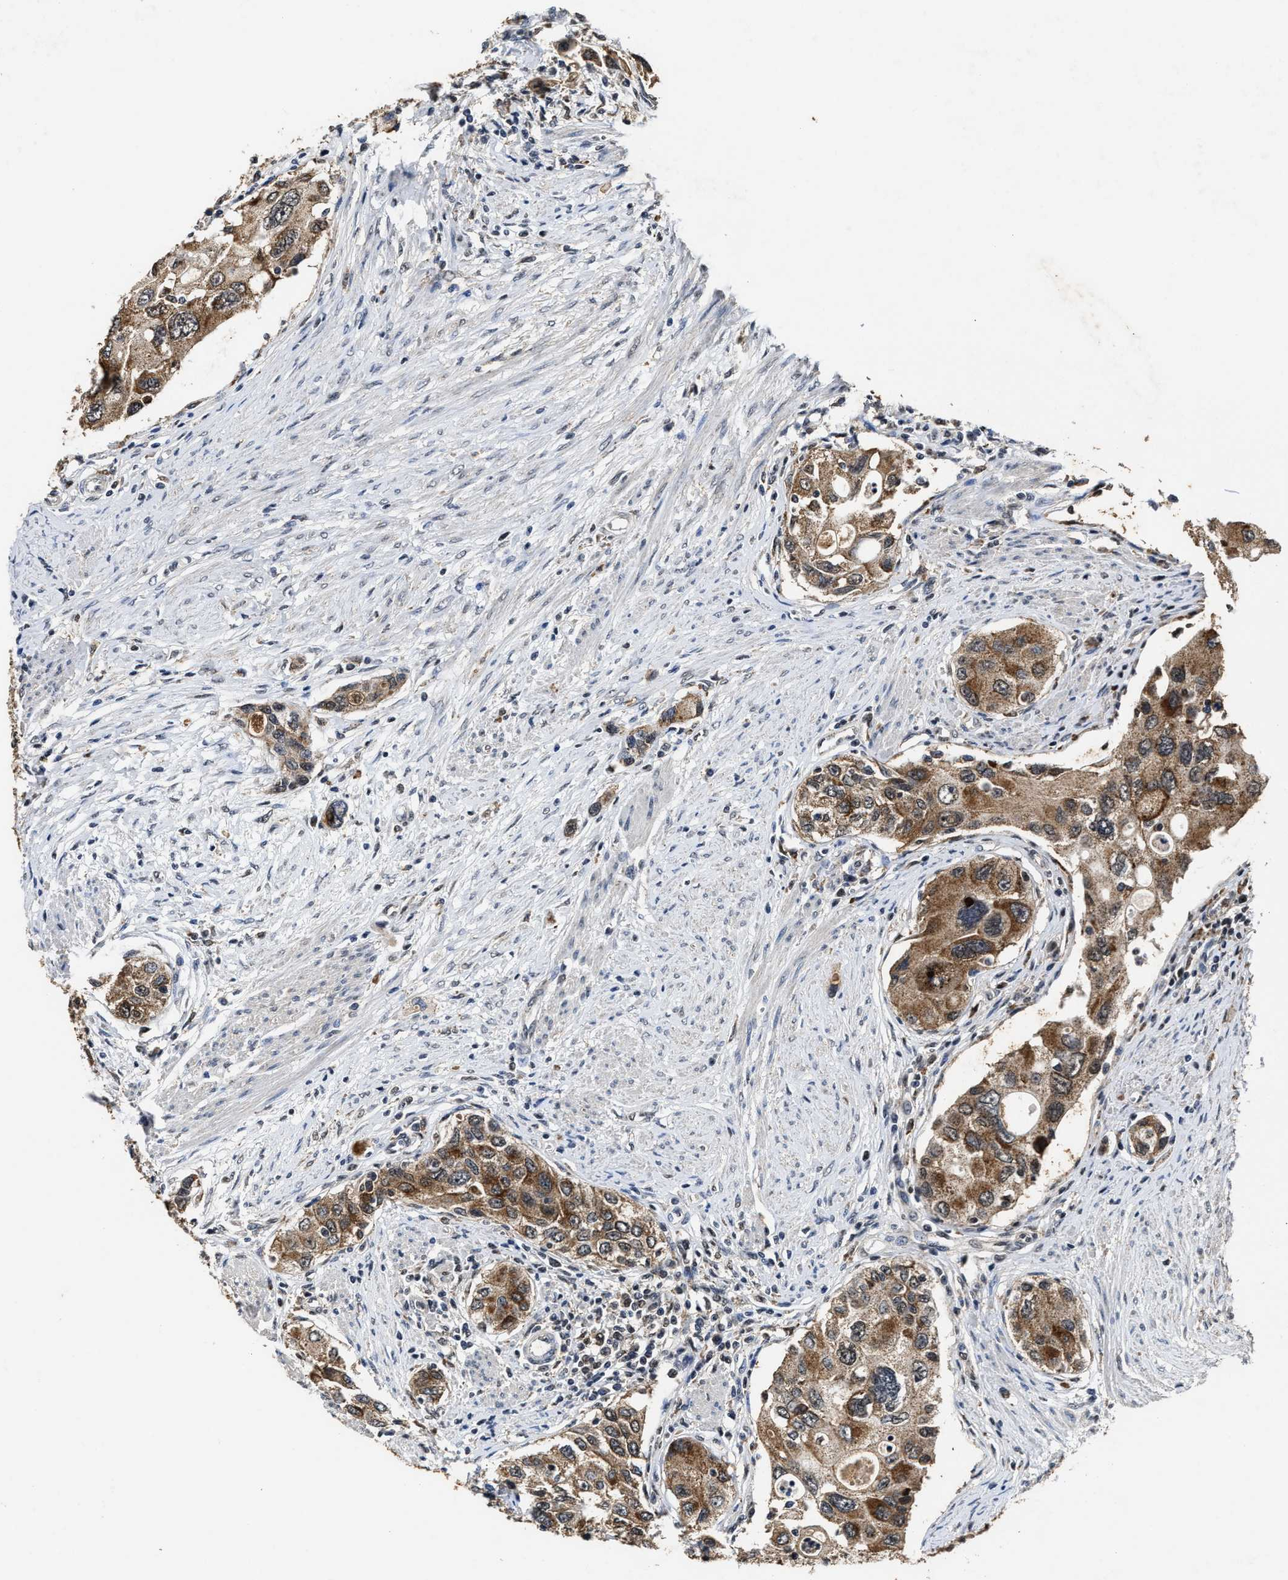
{"staining": {"intensity": "moderate", "quantity": ">75%", "location": "cytoplasmic/membranous"}, "tissue": "urothelial cancer", "cell_type": "Tumor cells", "image_type": "cancer", "snomed": [{"axis": "morphology", "description": "Urothelial carcinoma, High grade"}, {"axis": "topography", "description": "Urinary bladder"}], "caption": "Human high-grade urothelial carcinoma stained for a protein (brown) demonstrates moderate cytoplasmic/membranous positive staining in approximately >75% of tumor cells.", "gene": "ACOX1", "patient": {"sex": "female", "age": 56}}